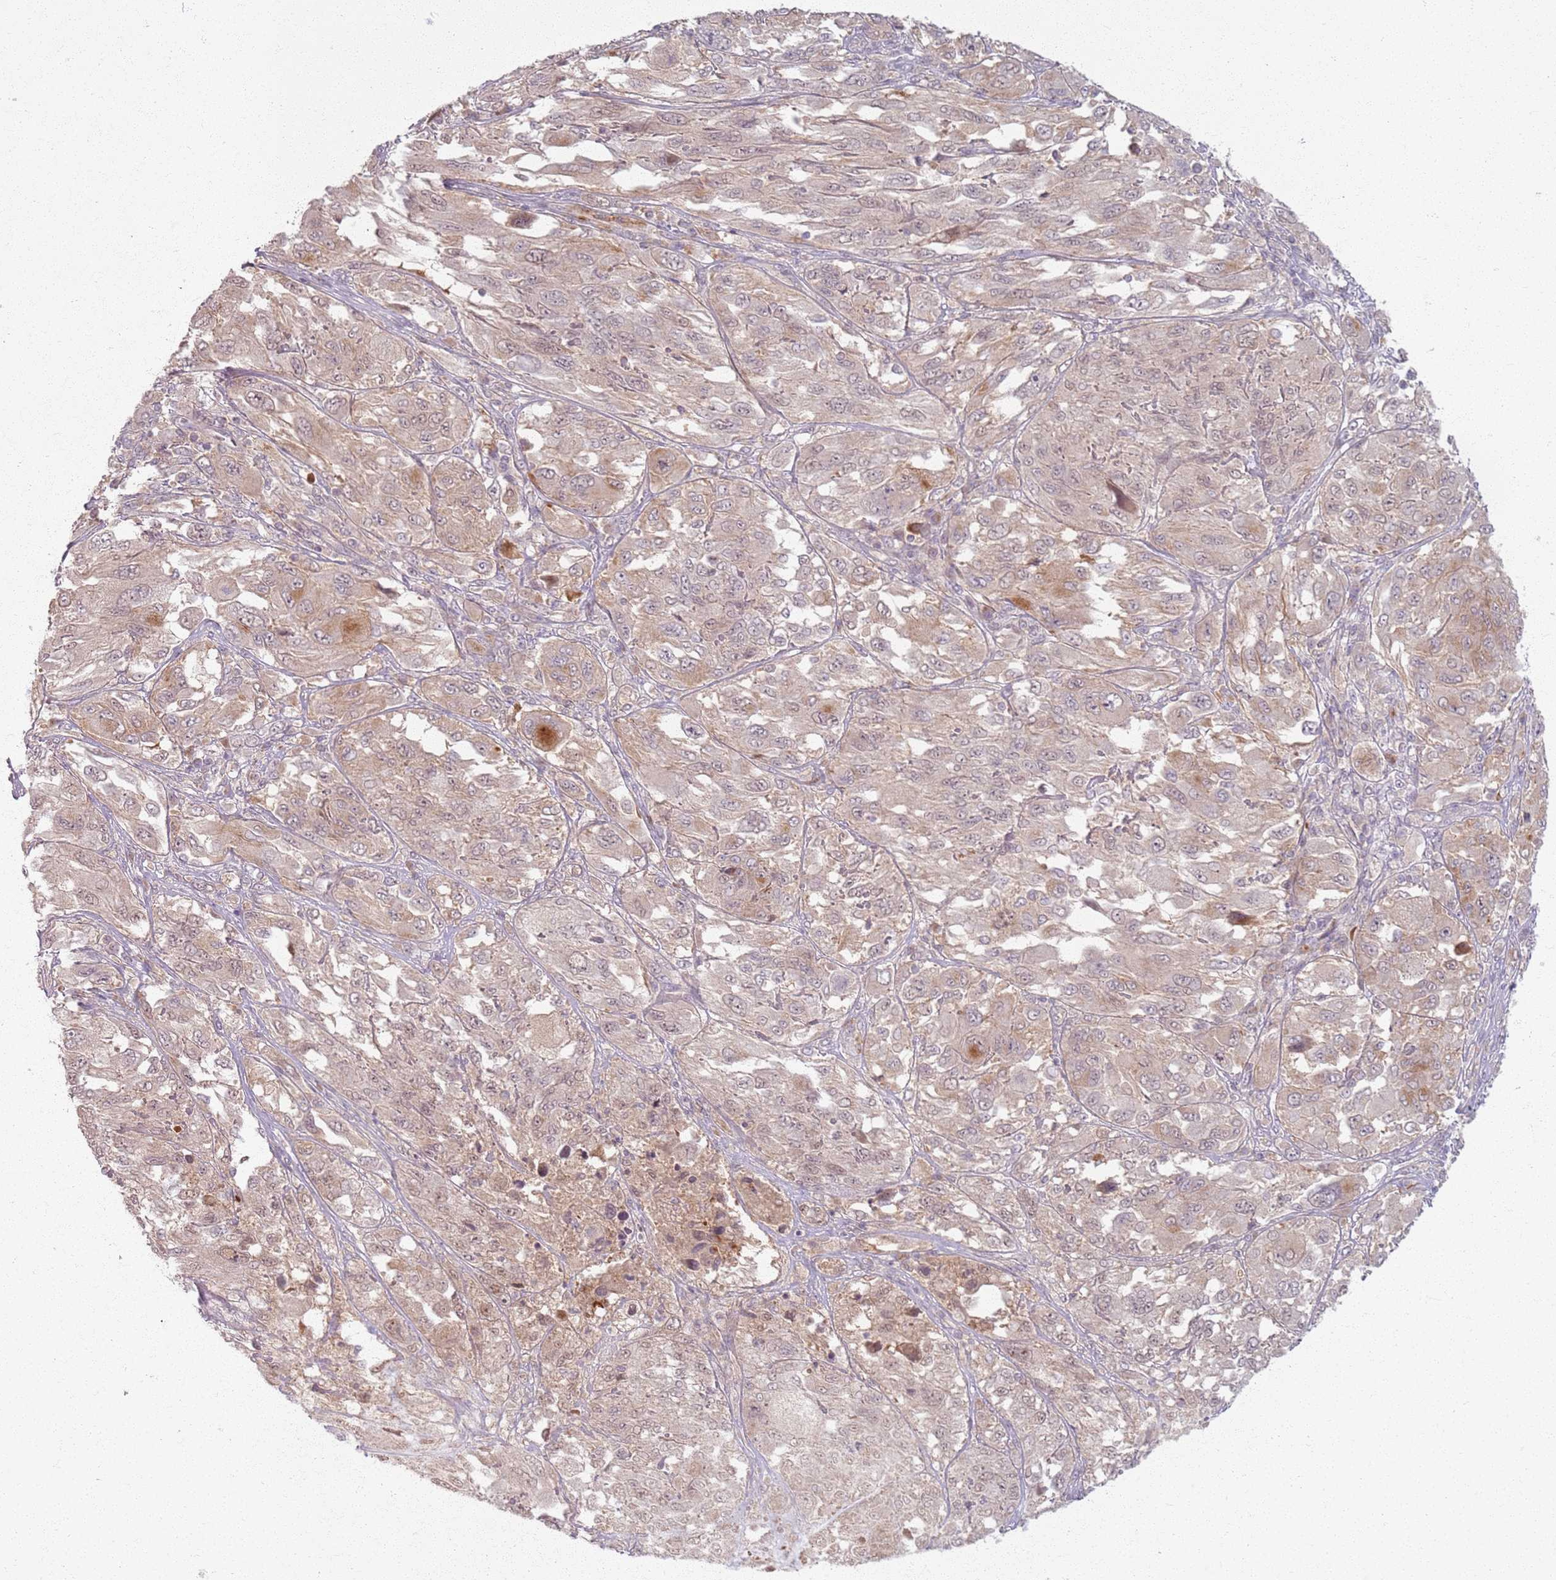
{"staining": {"intensity": "weak", "quantity": ">75%", "location": "cytoplasmic/membranous,nuclear"}, "tissue": "melanoma", "cell_type": "Tumor cells", "image_type": "cancer", "snomed": [{"axis": "morphology", "description": "Malignant melanoma, NOS"}, {"axis": "topography", "description": "Skin"}], "caption": "Malignant melanoma stained with a protein marker displays weak staining in tumor cells.", "gene": "ZDHHC2", "patient": {"sex": "female", "age": 91}}